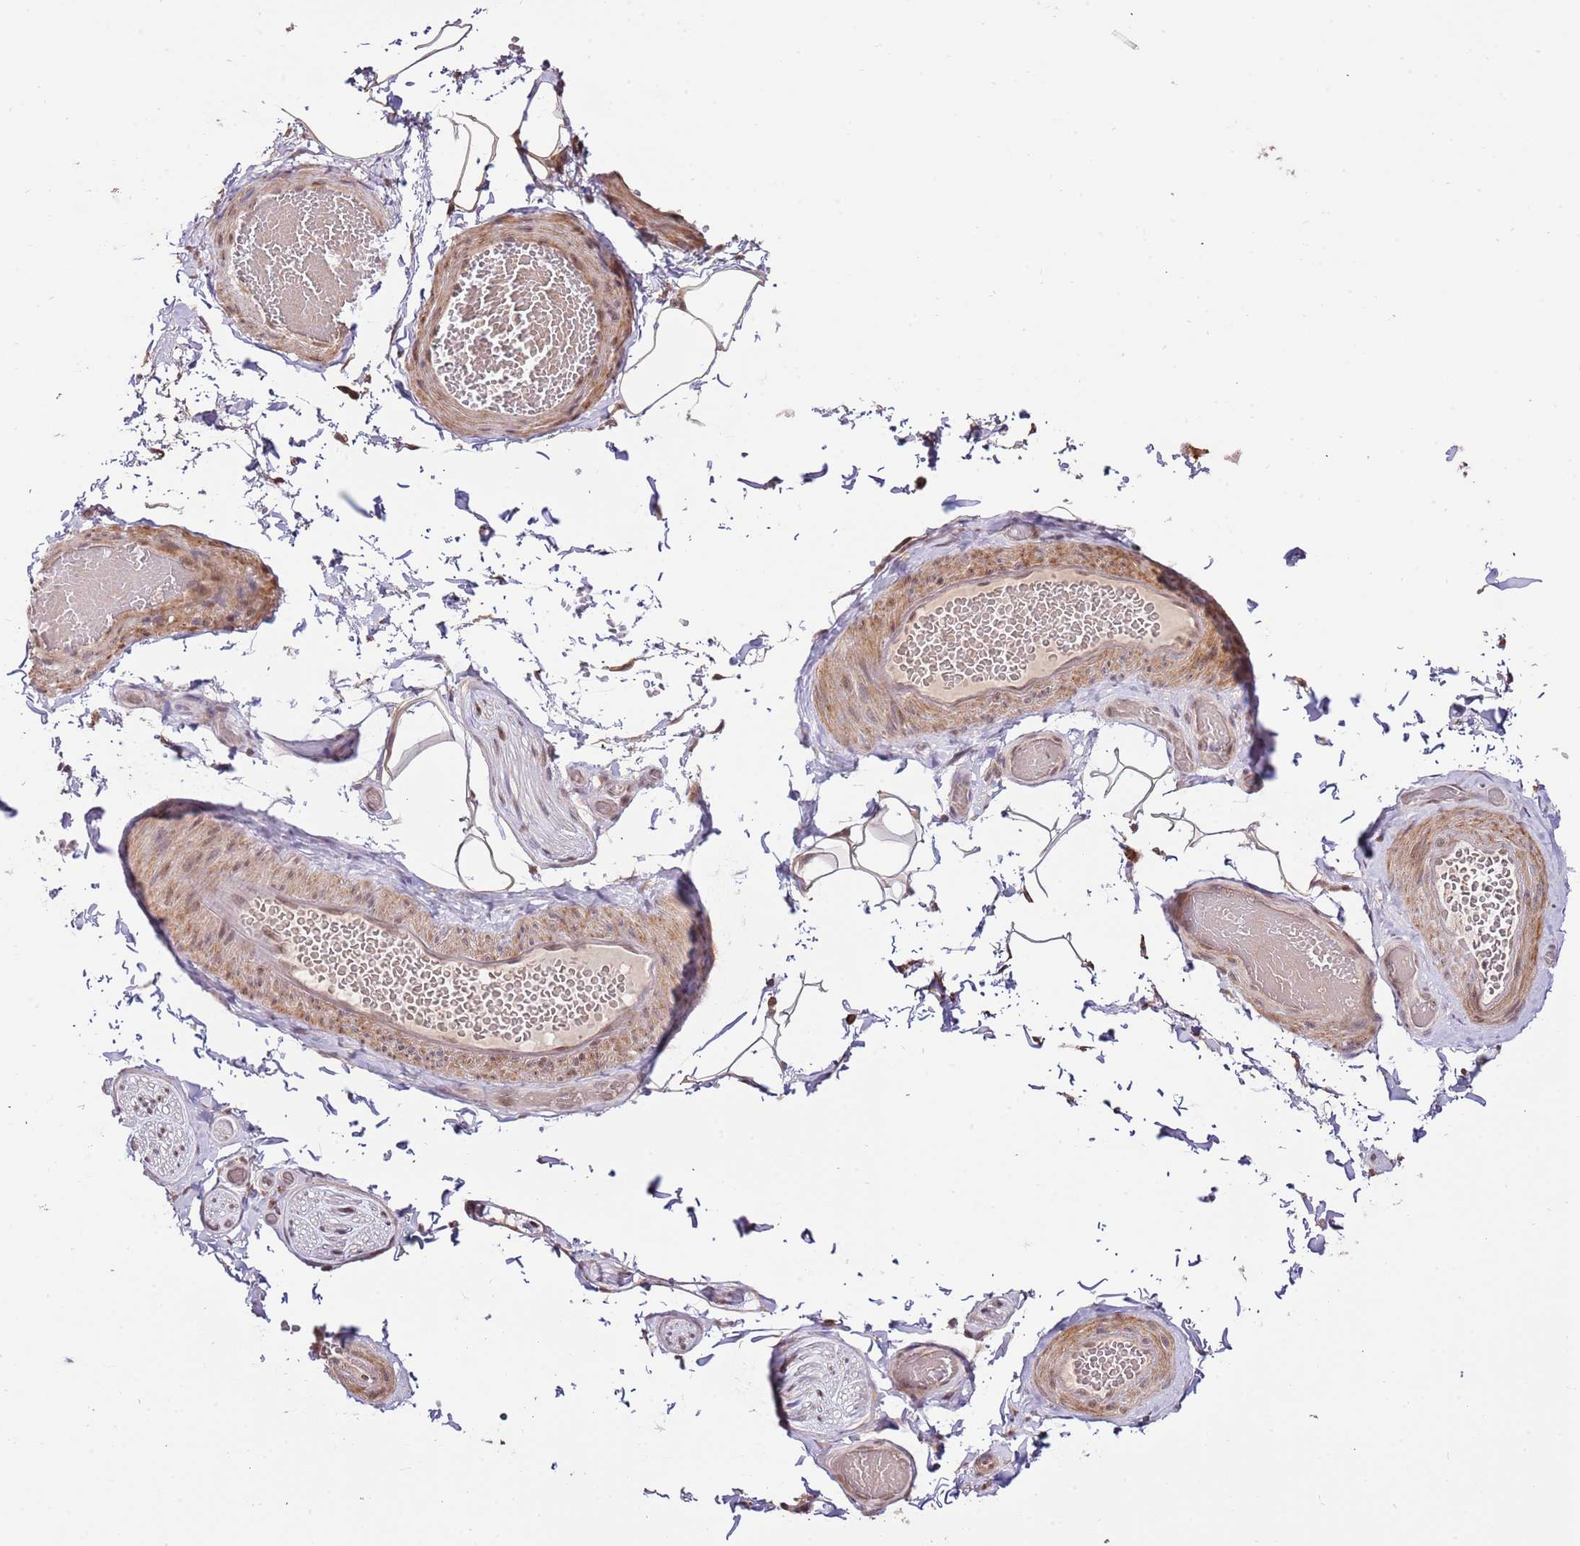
{"staining": {"intensity": "weak", "quantity": "25%-75%", "location": "cytoplasmic/membranous"}, "tissue": "adipose tissue", "cell_type": "Adipocytes", "image_type": "normal", "snomed": [{"axis": "morphology", "description": "Normal tissue, NOS"}, {"axis": "topography", "description": "Soft tissue"}, {"axis": "topography", "description": "Vascular tissue"}, {"axis": "topography", "description": "Peripheral nerve tissue"}], "caption": "Approximately 25%-75% of adipocytes in unremarkable adipose tissue demonstrate weak cytoplasmic/membranous protein positivity as visualized by brown immunohistochemical staining.", "gene": "RIF1", "patient": {"sex": "male", "age": 32}}